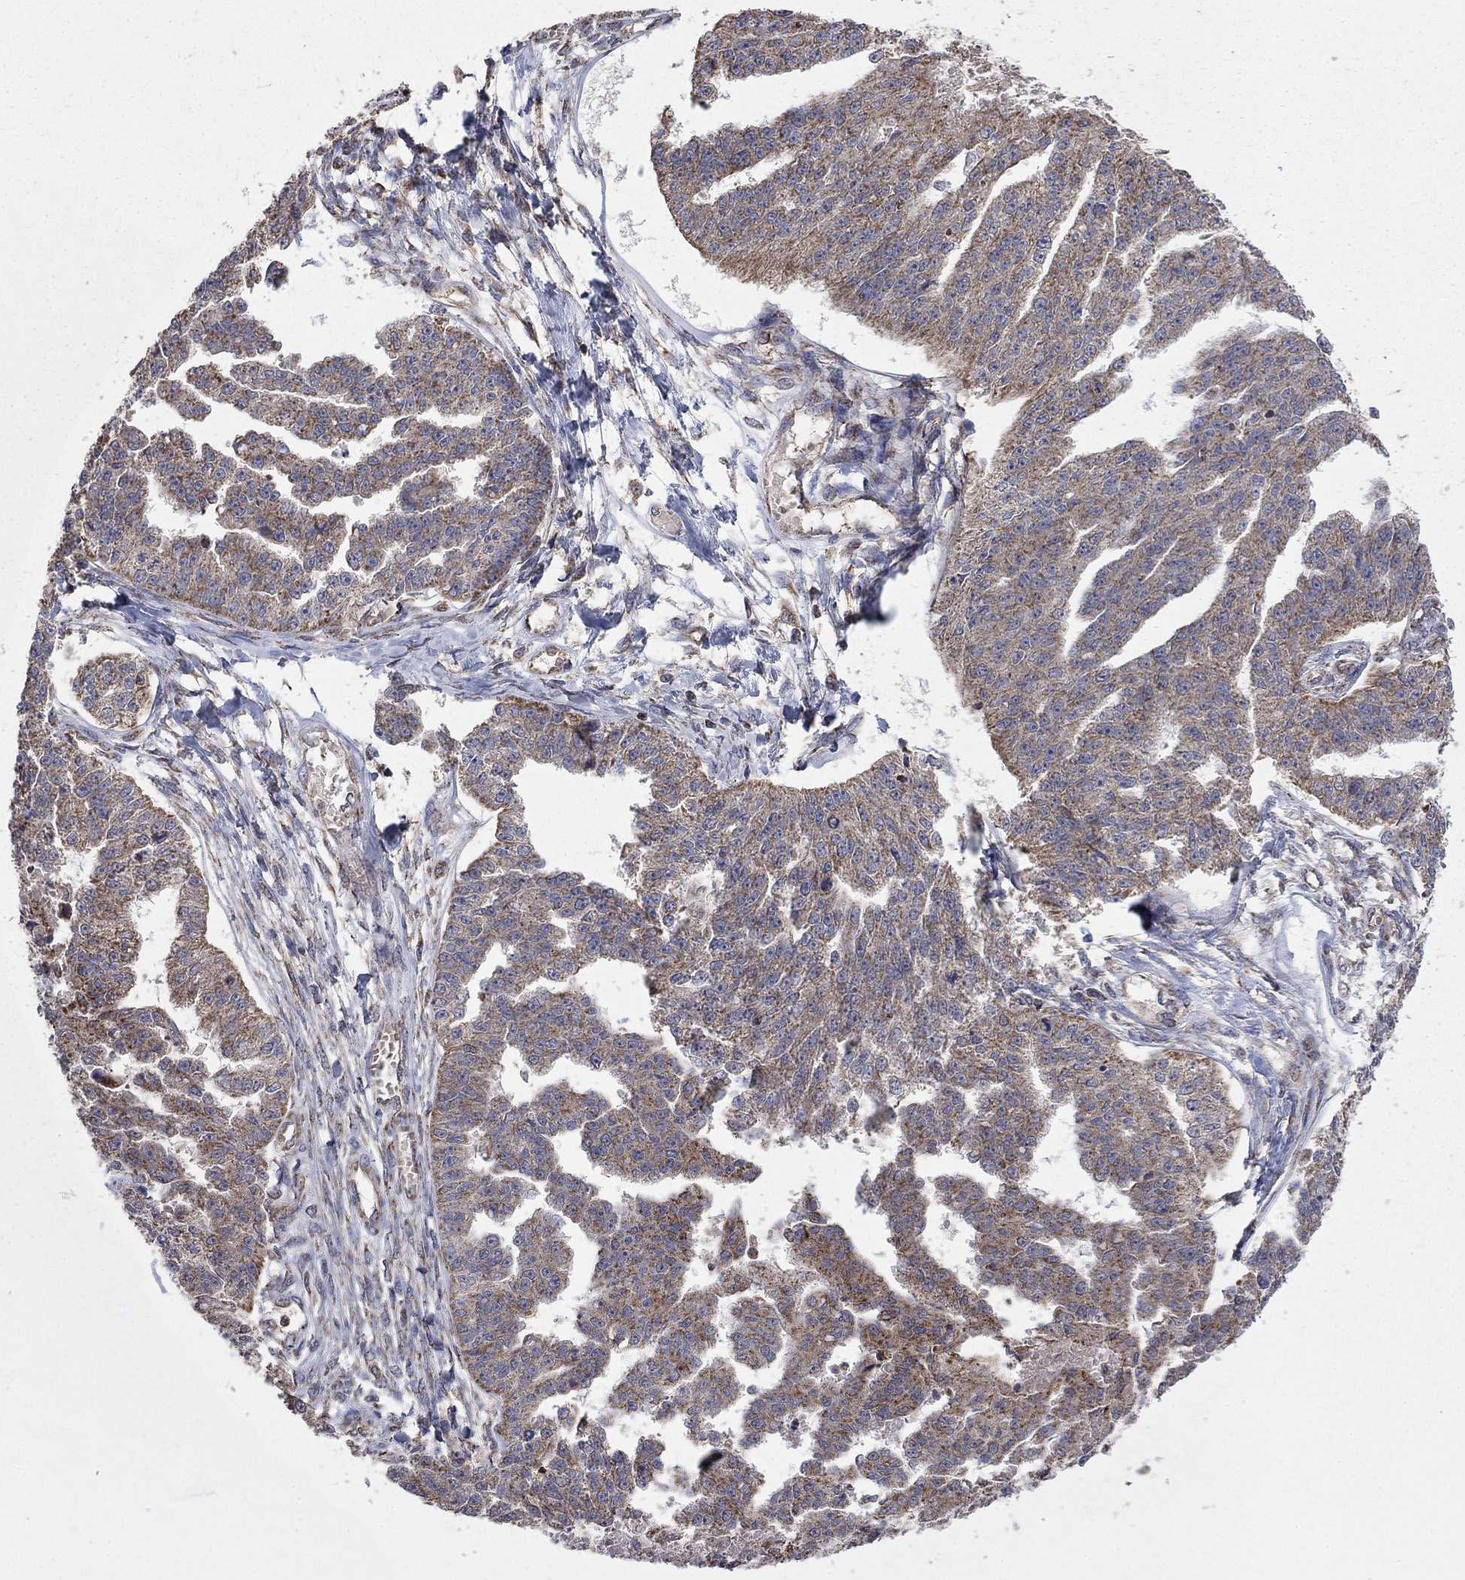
{"staining": {"intensity": "moderate", "quantity": "25%-75%", "location": "cytoplasmic/membranous"}, "tissue": "ovarian cancer", "cell_type": "Tumor cells", "image_type": "cancer", "snomed": [{"axis": "morphology", "description": "Cystadenocarcinoma, serous, NOS"}, {"axis": "topography", "description": "Ovary"}], "caption": "Immunohistochemistry of human ovarian cancer exhibits medium levels of moderate cytoplasmic/membranous positivity in about 25%-75% of tumor cells.", "gene": "DPH1", "patient": {"sex": "female", "age": 58}}